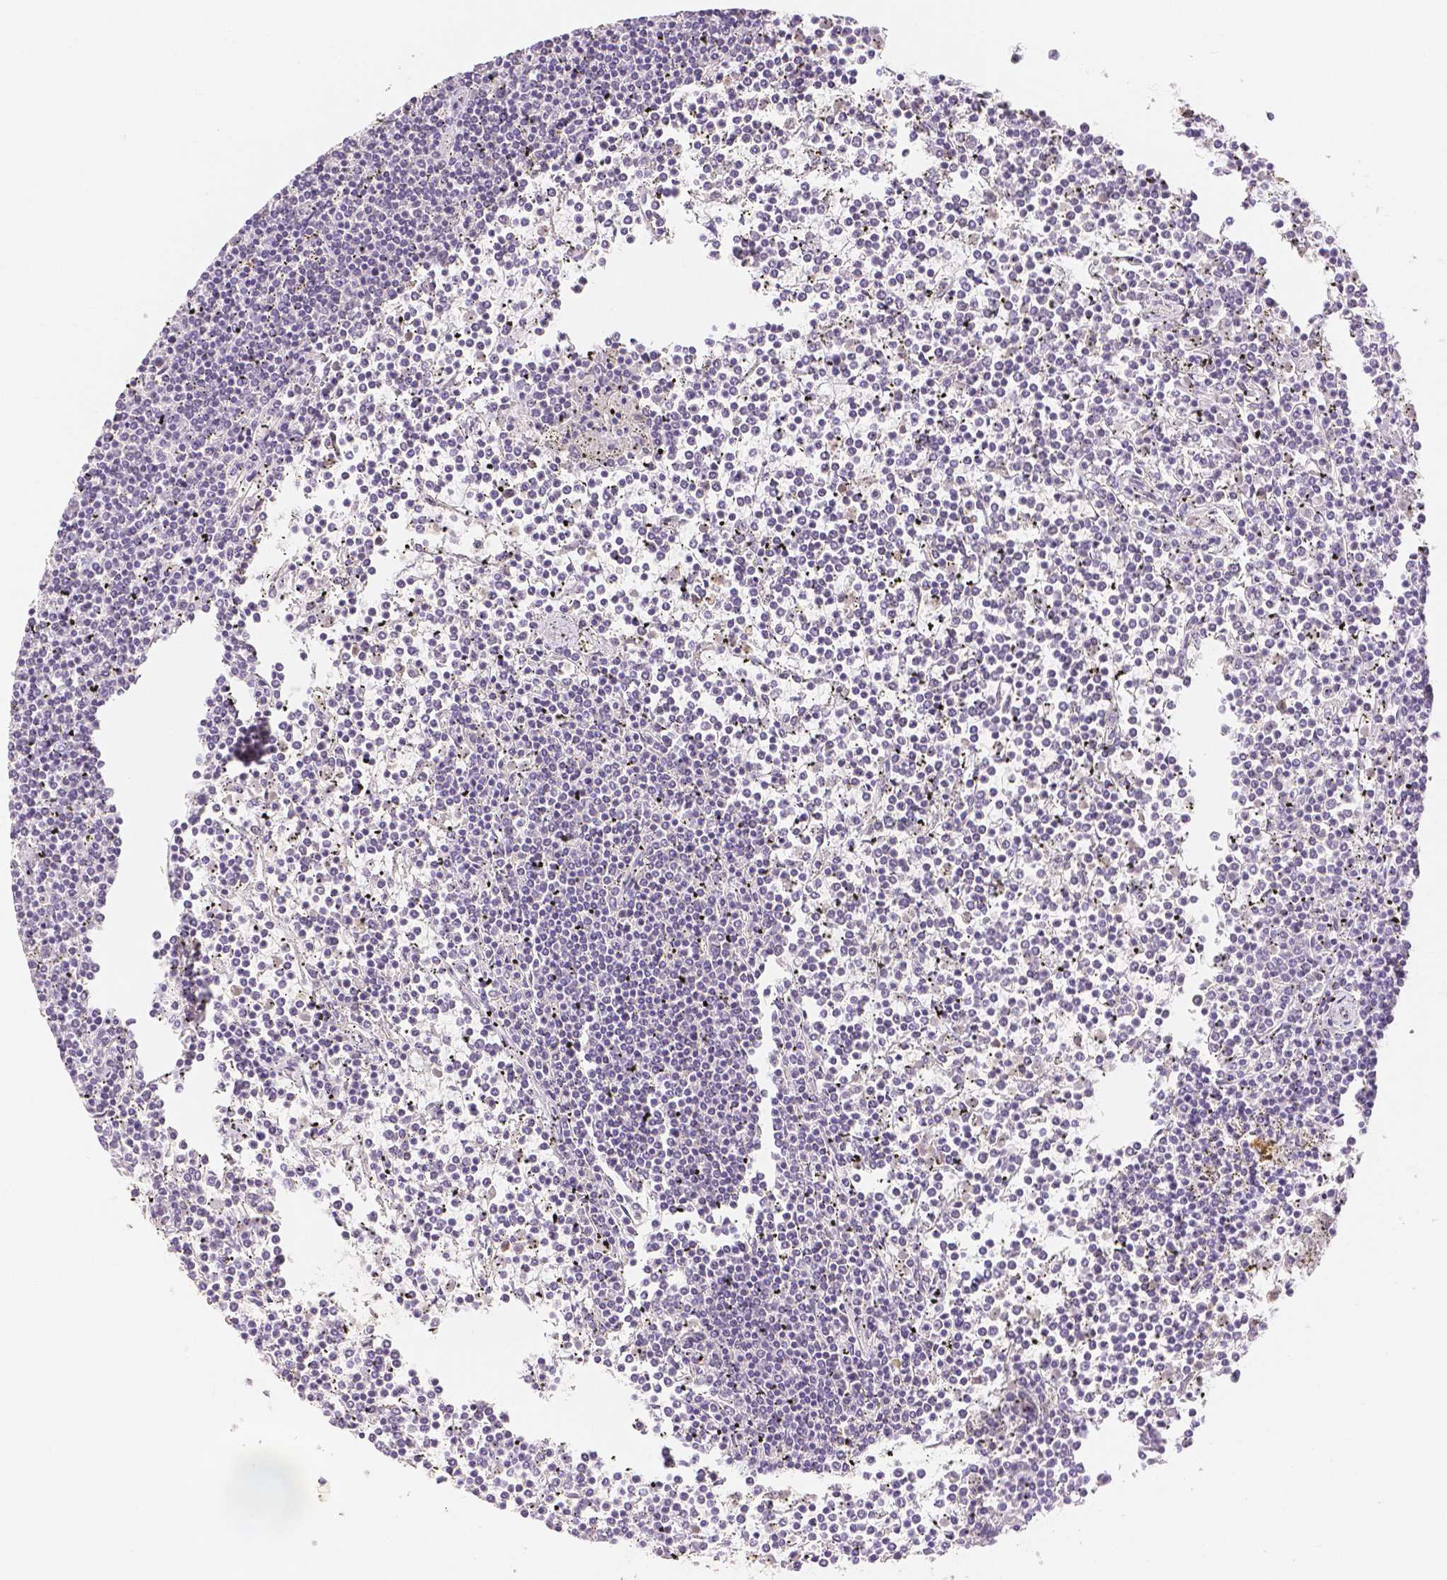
{"staining": {"intensity": "negative", "quantity": "none", "location": "none"}, "tissue": "lymphoma", "cell_type": "Tumor cells", "image_type": "cancer", "snomed": [{"axis": "morphology", "description": "Malignant lymphoma, non-Hodgkin's type, Low grade"}, {"axis": "topography", "description": "Spleen"}], "caption": "Immunohistochemical staining of malignant lymphoma, non-Hodgkin's type (low-grade) exhibits no significant expression in tumor cells.", "gene": "OCLN", "patient": {"sex": "female", "age": 19}}